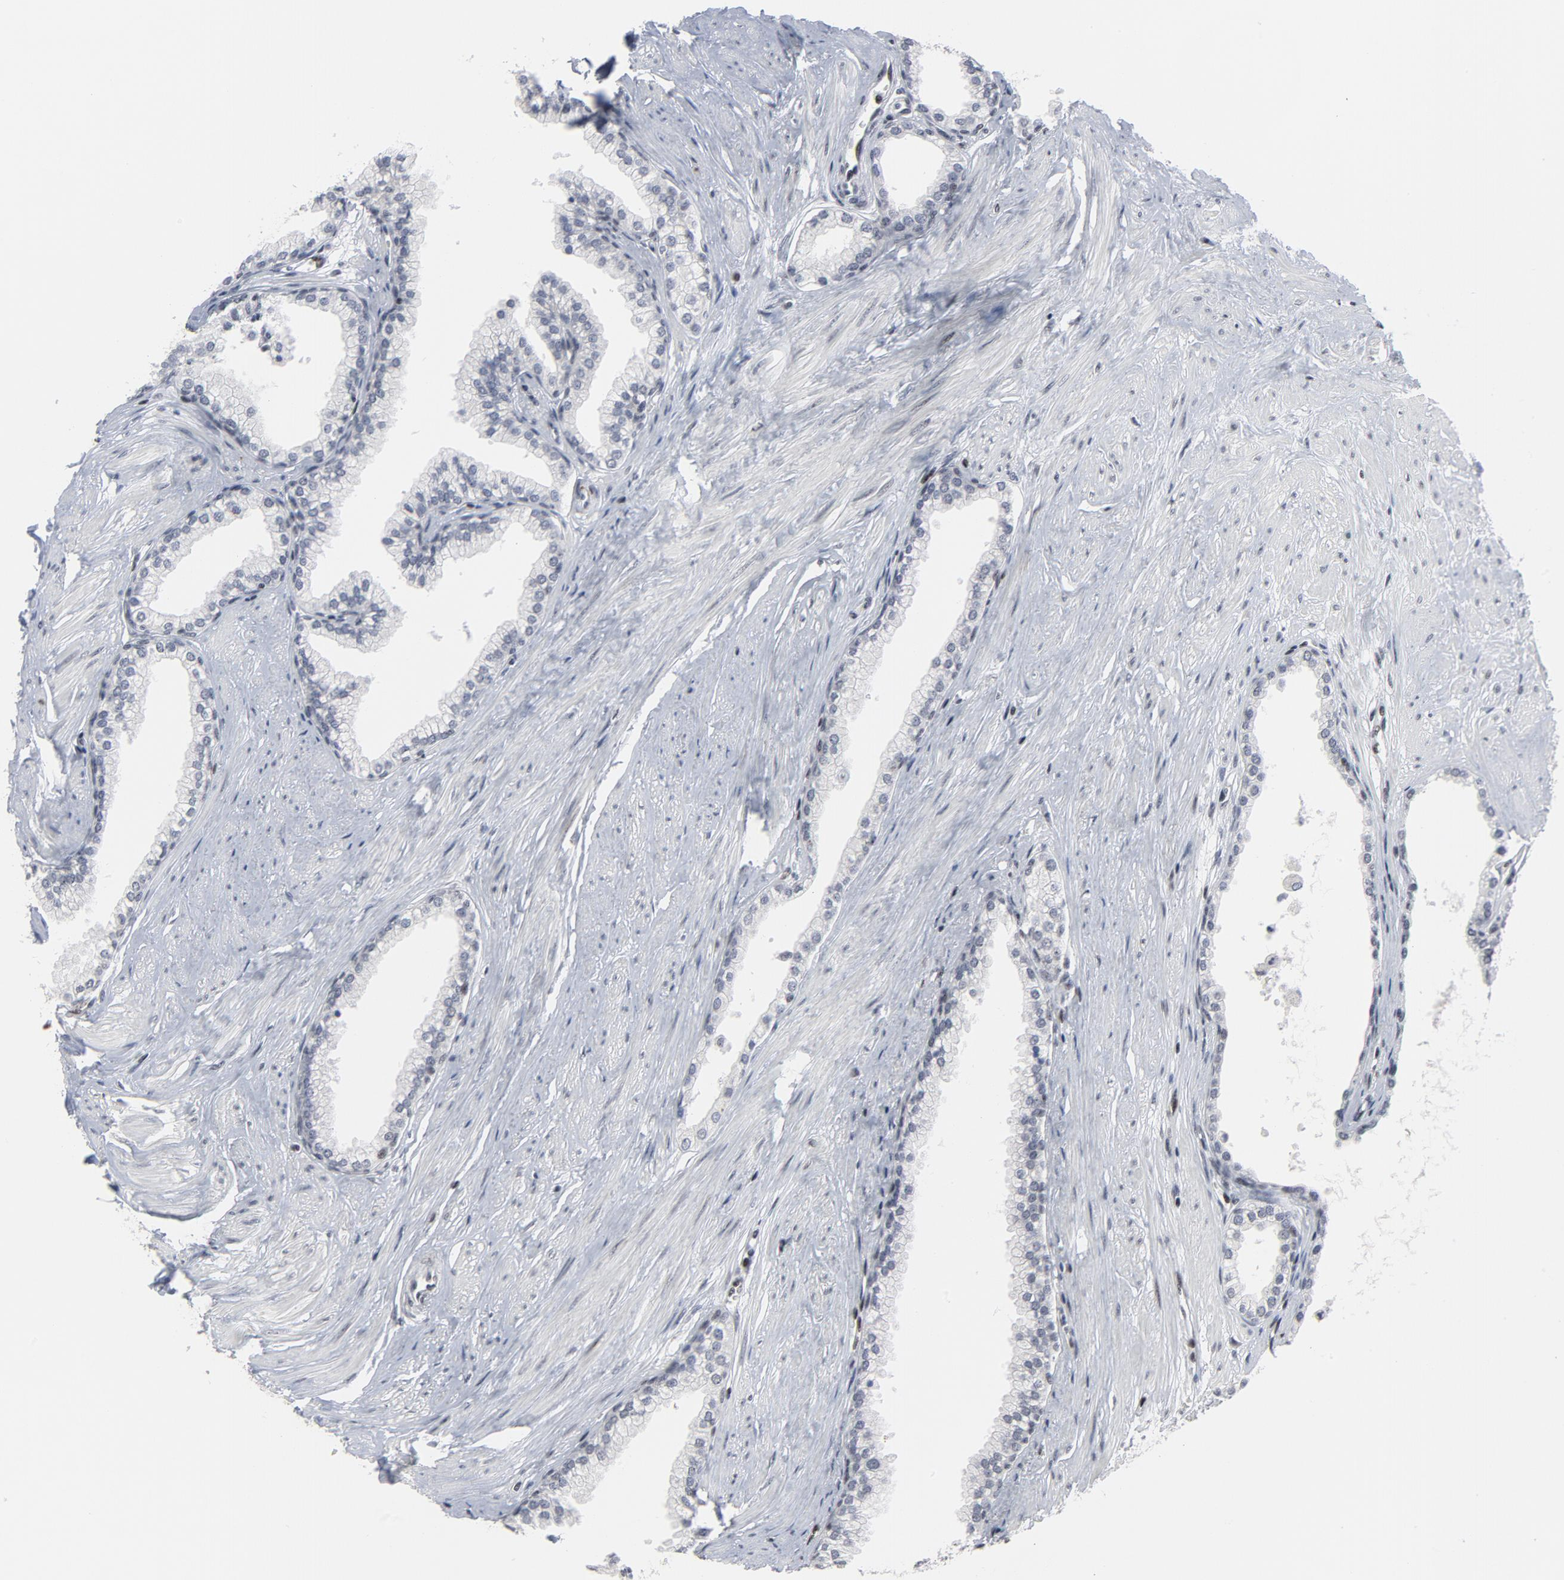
{"staining": {"intensity": "weak", "quantity": "<25%", "location": "nuclear"}, "tissue": "prostate", "cell_type": "Glandular cells", "image_type": "normal", "snomed": [{"axis": "morphology", "description": "Normal tissue, NOS"}, {"axis": "topography", "description": "Prostate"}], "caption": "Immunohistochemistry histopathology image of benign prostate stained for a protein (brown), which shows no staining in glandular cells.", "gene": "GABPA", "patient": {"sex": "male", "age": 64}}